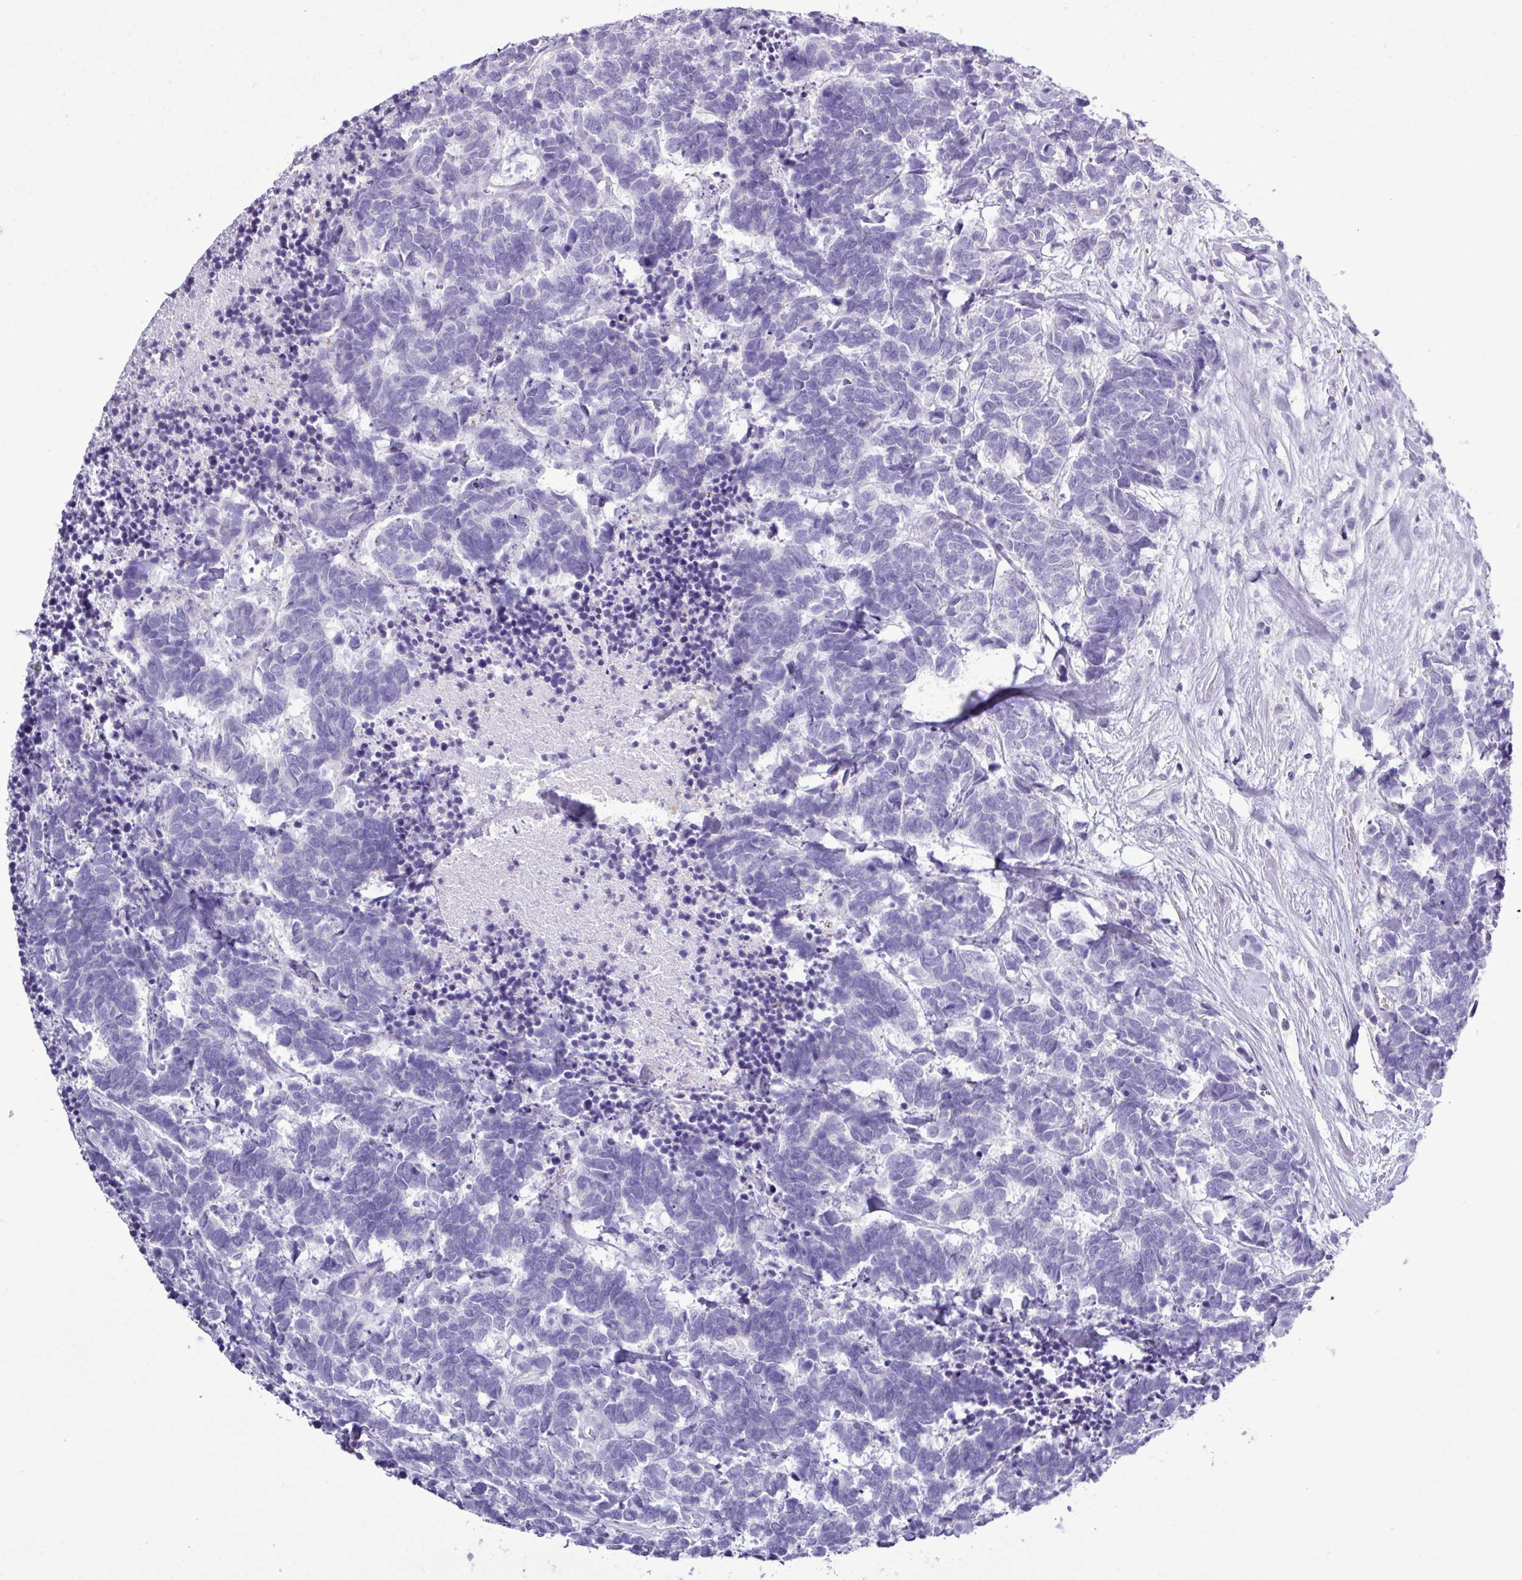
{"staining": {"intensity": "negative", "quantity": "none", "location": "none"}, "tissue": "carcinoid", "cell_type": "Tumor cells", "image_type": "cancer", "snomed": [{"axis": "morphology", "description": "Carcinoma, NOS"}, {"axis": "morphology", "description": "Carcinoid, malignant, NOS"}, {"axis": "topography", "description": "Urinary bladder"}], "caption": "The histopathology image demonstrates no staining of tumor cells in carcinoid.", "gene": "ALDH3A1", "patient": {"sex": "male", "age": 57}}